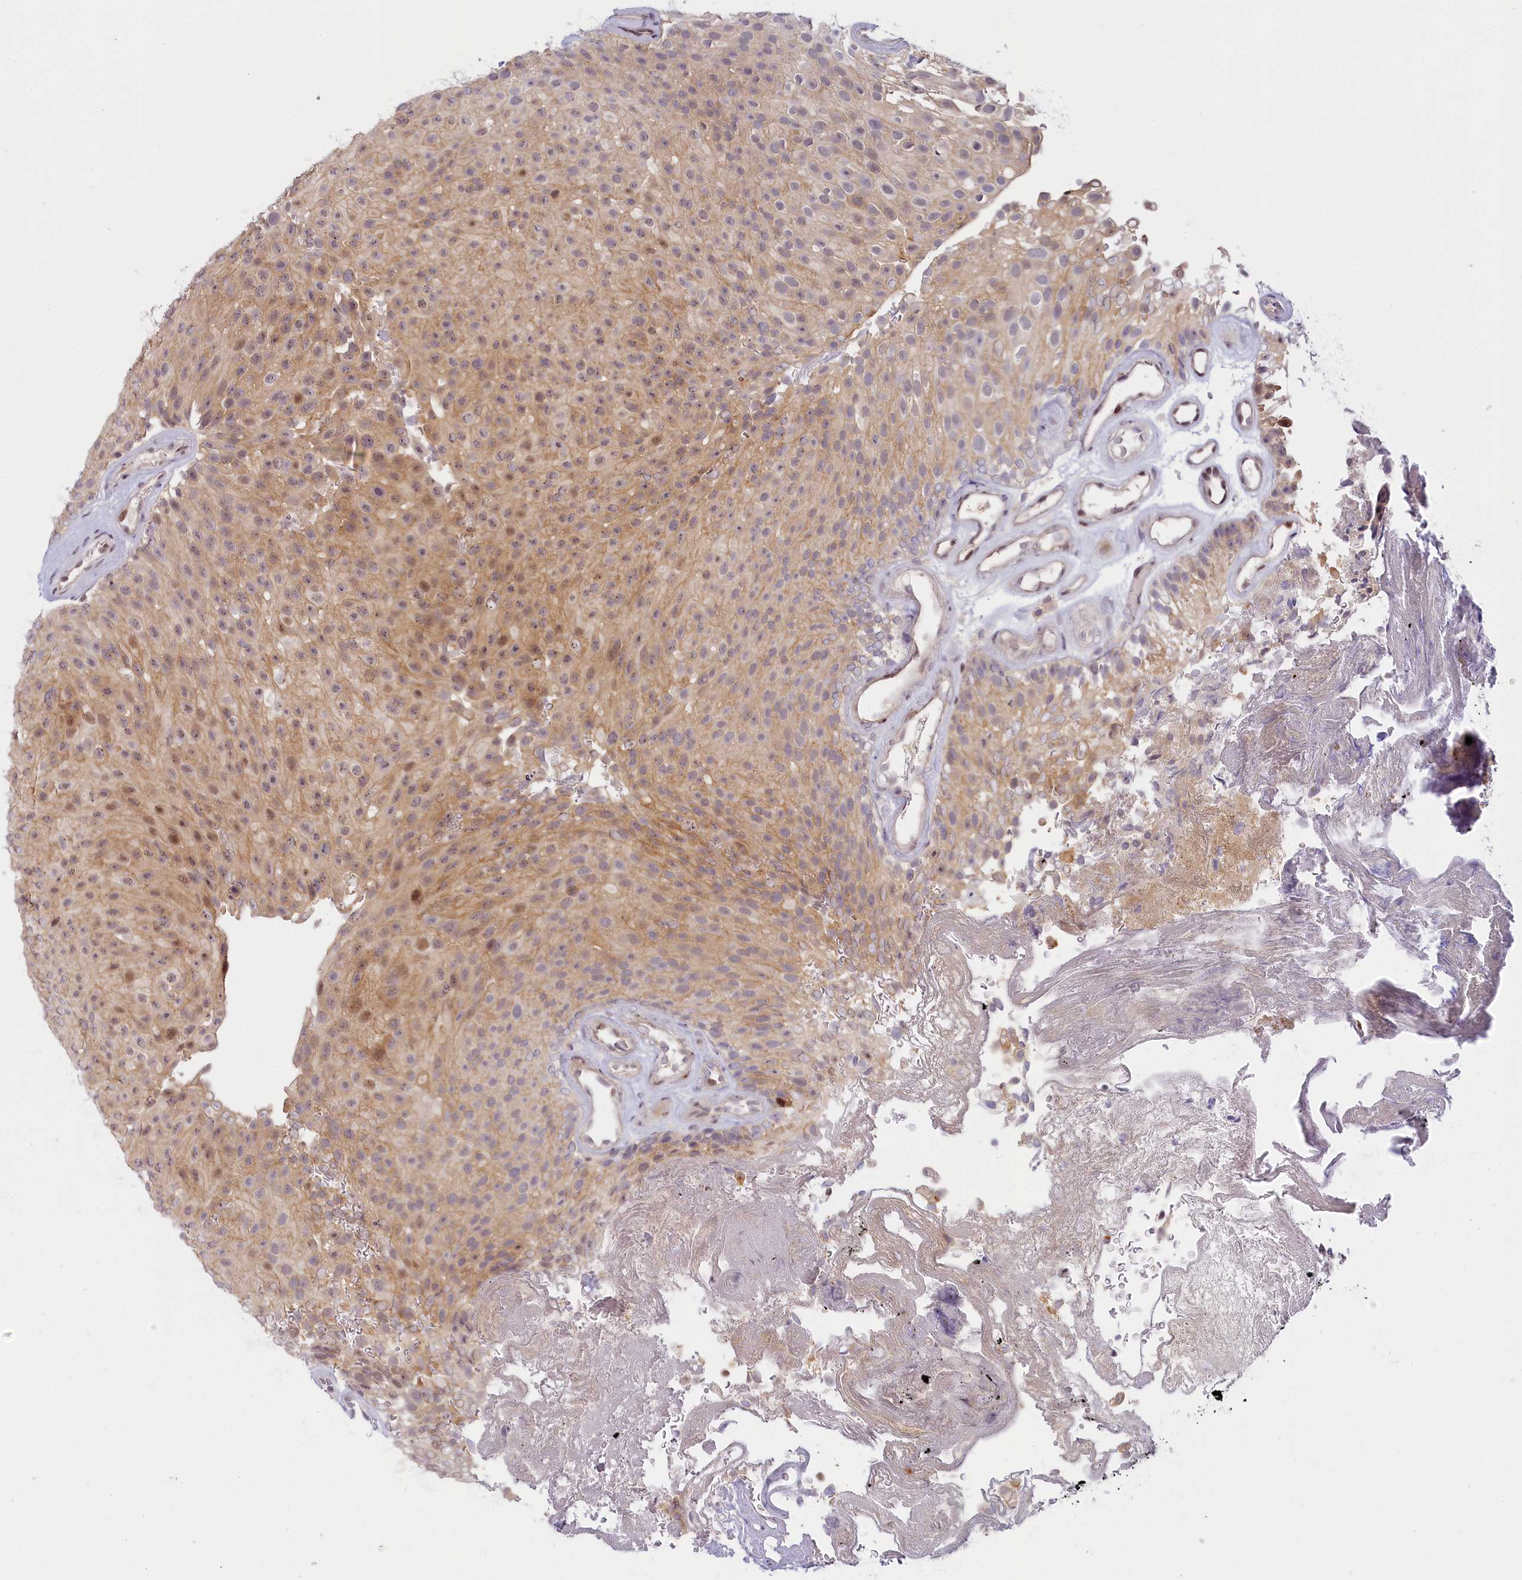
{"staining": {"intensity": "moderate", "quantity": ">75%", "location": "cytoplasmic/membranous,nuclear"}, "tissue": "urothelial cancer", "cell_type": "Tumor cells", "image_type": "cancer", "snomed": [{"axis": "morphology", "description": "Urothelial carcinoma, Low grade"}, {"axis": "topography", "description": "Urinary bladder"}], "caption": "A photomicrograph of human urothelial cancer stained for a protein shows moderate cytoplasmic/membranous and nuclear brown staining in tumor cells. The staining was performed using DAB to visualize the protein expression in brown, while the nuclei were stained in blue with hematoxylin (Magnification: 20x).", "gene": "SEC31B", "patient": {"sex": "male", "age": 78}}